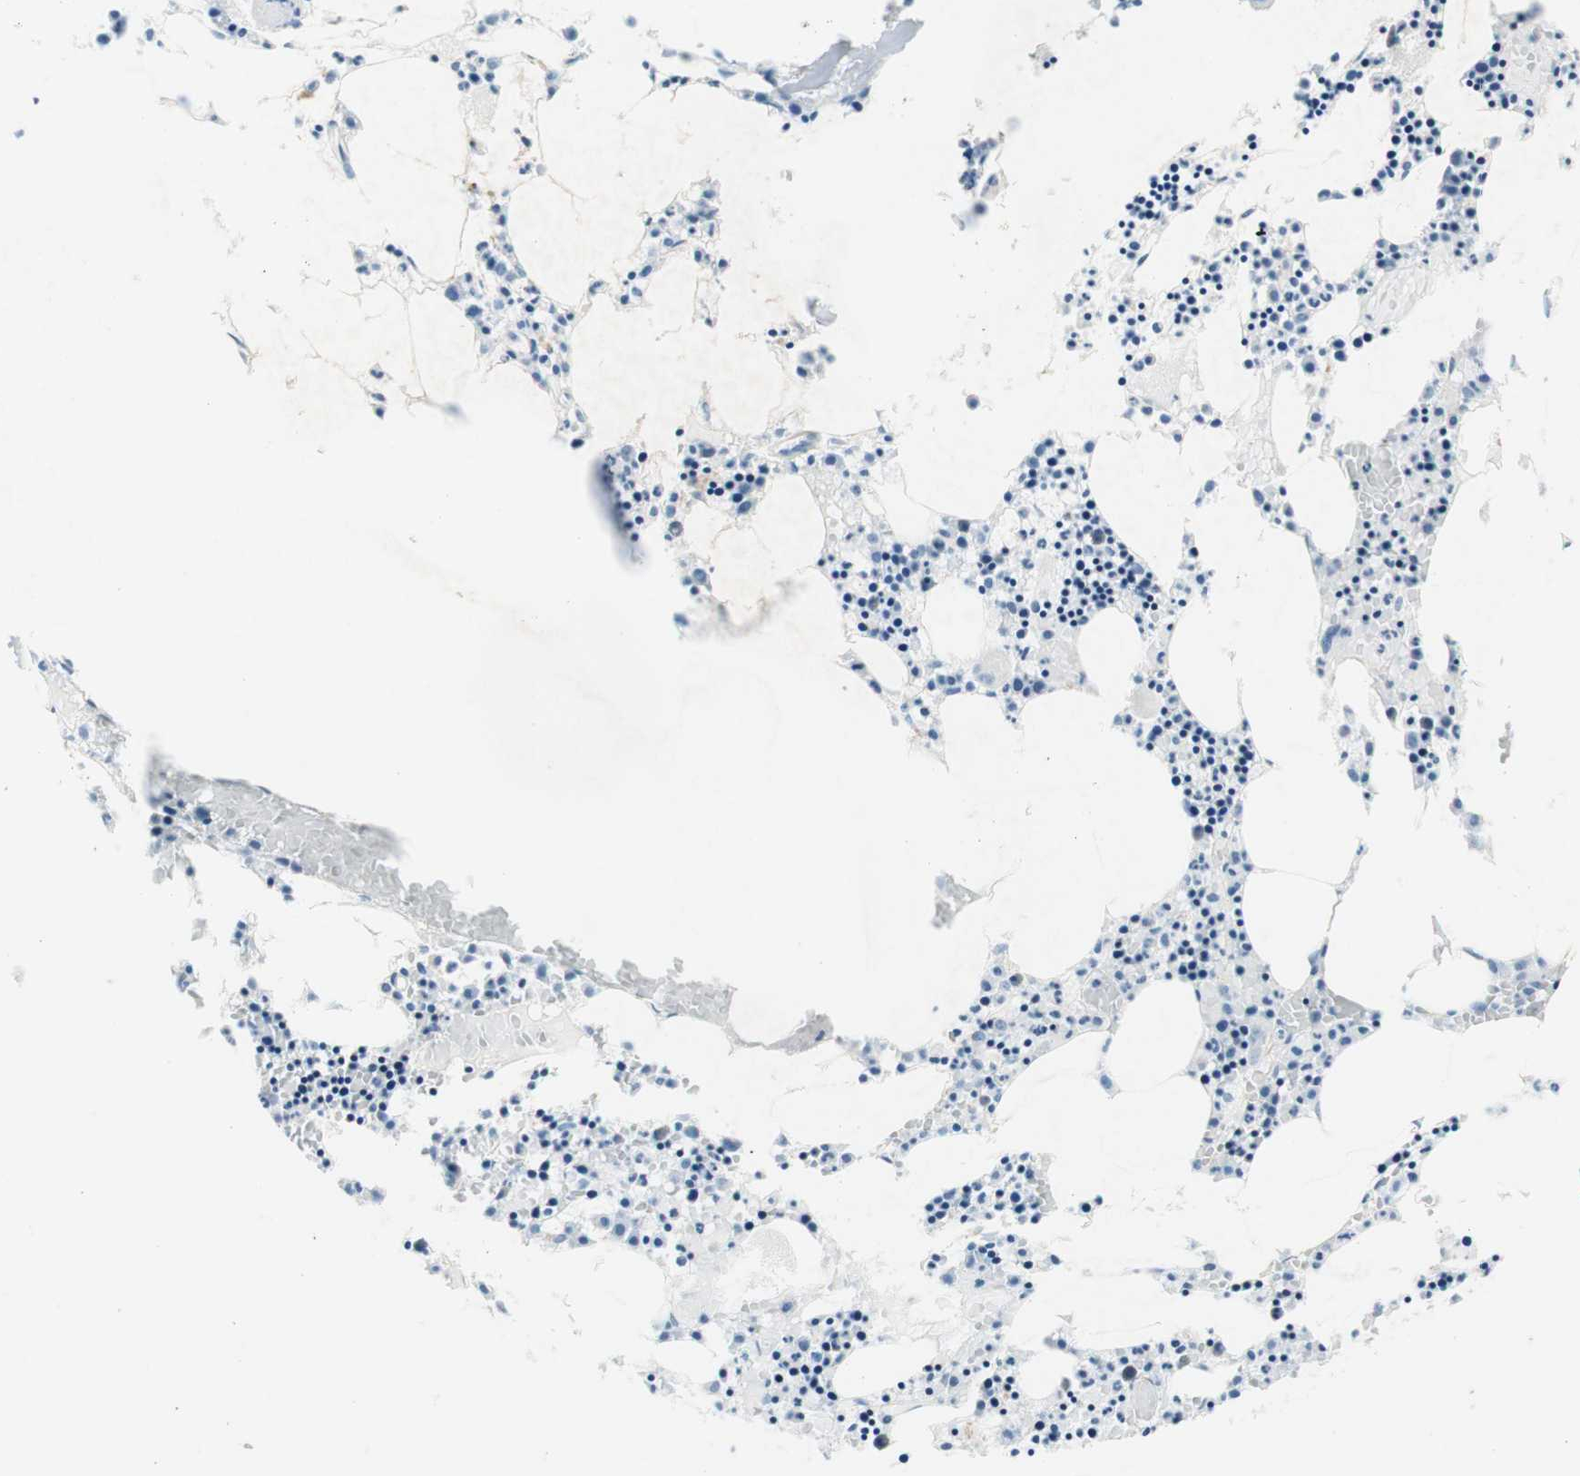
{"staining": {"intensity": "negative", "quantity": "none", "location": "none"}, "tissue": "bone marrow", "cell_type": "Hematopoietic cells", "image_type": "normal", "snomed": [{"axis": "morphology", "description": "Normal tissue, NOS"}, {"axis": "morphology", "description": "Inflammation, NOS"}, {"axis": "topography", "description": "Bone marrow"}], "caption": "A histopathology image of bone marrow stained for a protein displays no brown staining in hematopoietic cells.", "gene": "ART3", "patient": {"sex": "male", "age": 14}}